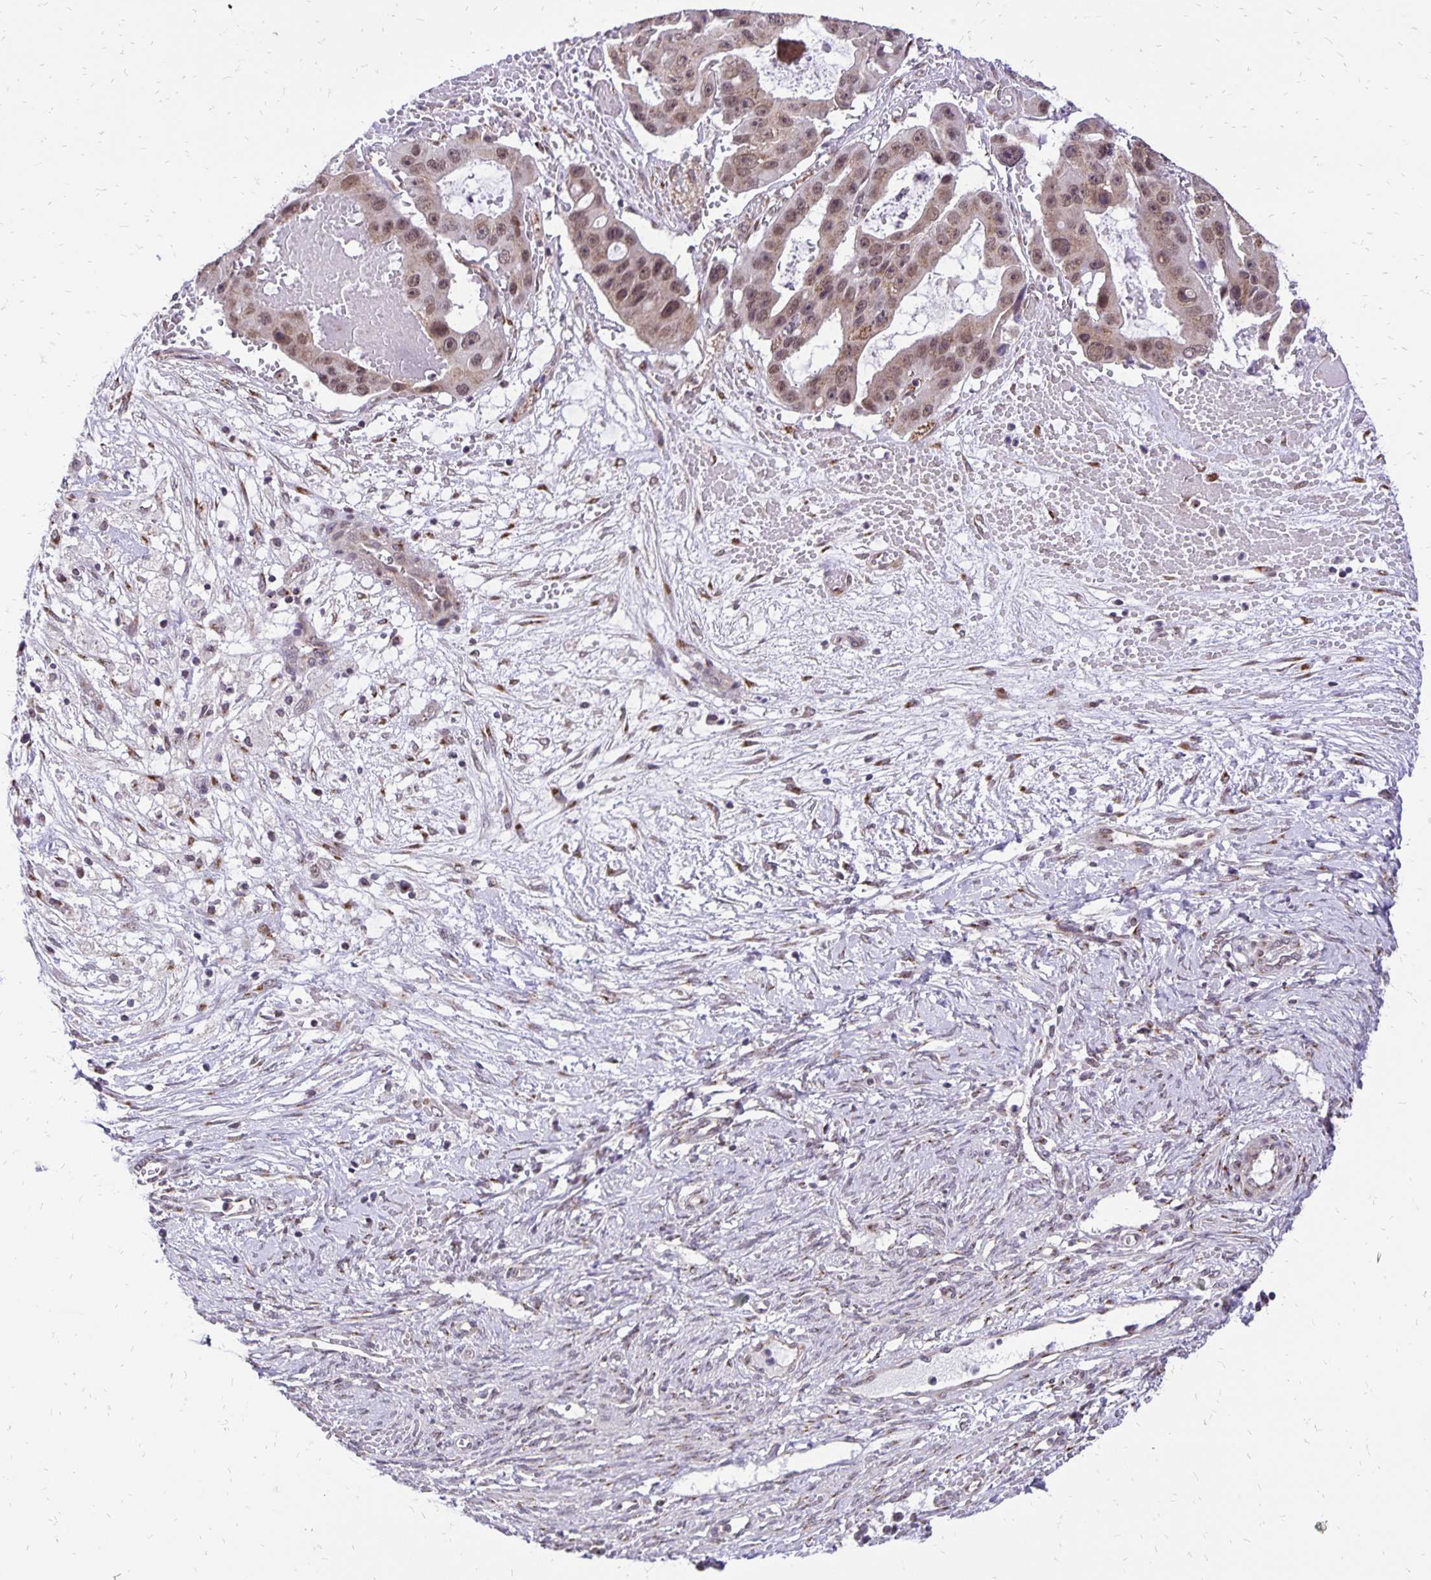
{"staining": {"intensity": "moderate", "quantity": ">75%", "location": "cytoplasmic/membranous,nuclear"}, "tissue": "ovarian cancer", "cell_type": "Tumor cells", "image_type": "cancer", "snomed": [{"axis": "morphology", "description": "Cystadenocarcinoma, serous, NOS"}, {"axis": "topography", "description": "Ovary"}], "caption": "A brown stain shows moderate cytoplasmic/membranous and nuclear expression of a protein in human ovarian cancer tumor cells.", "gene": "GOLGA5", "patient": {"sex": "female", "age": 56}}